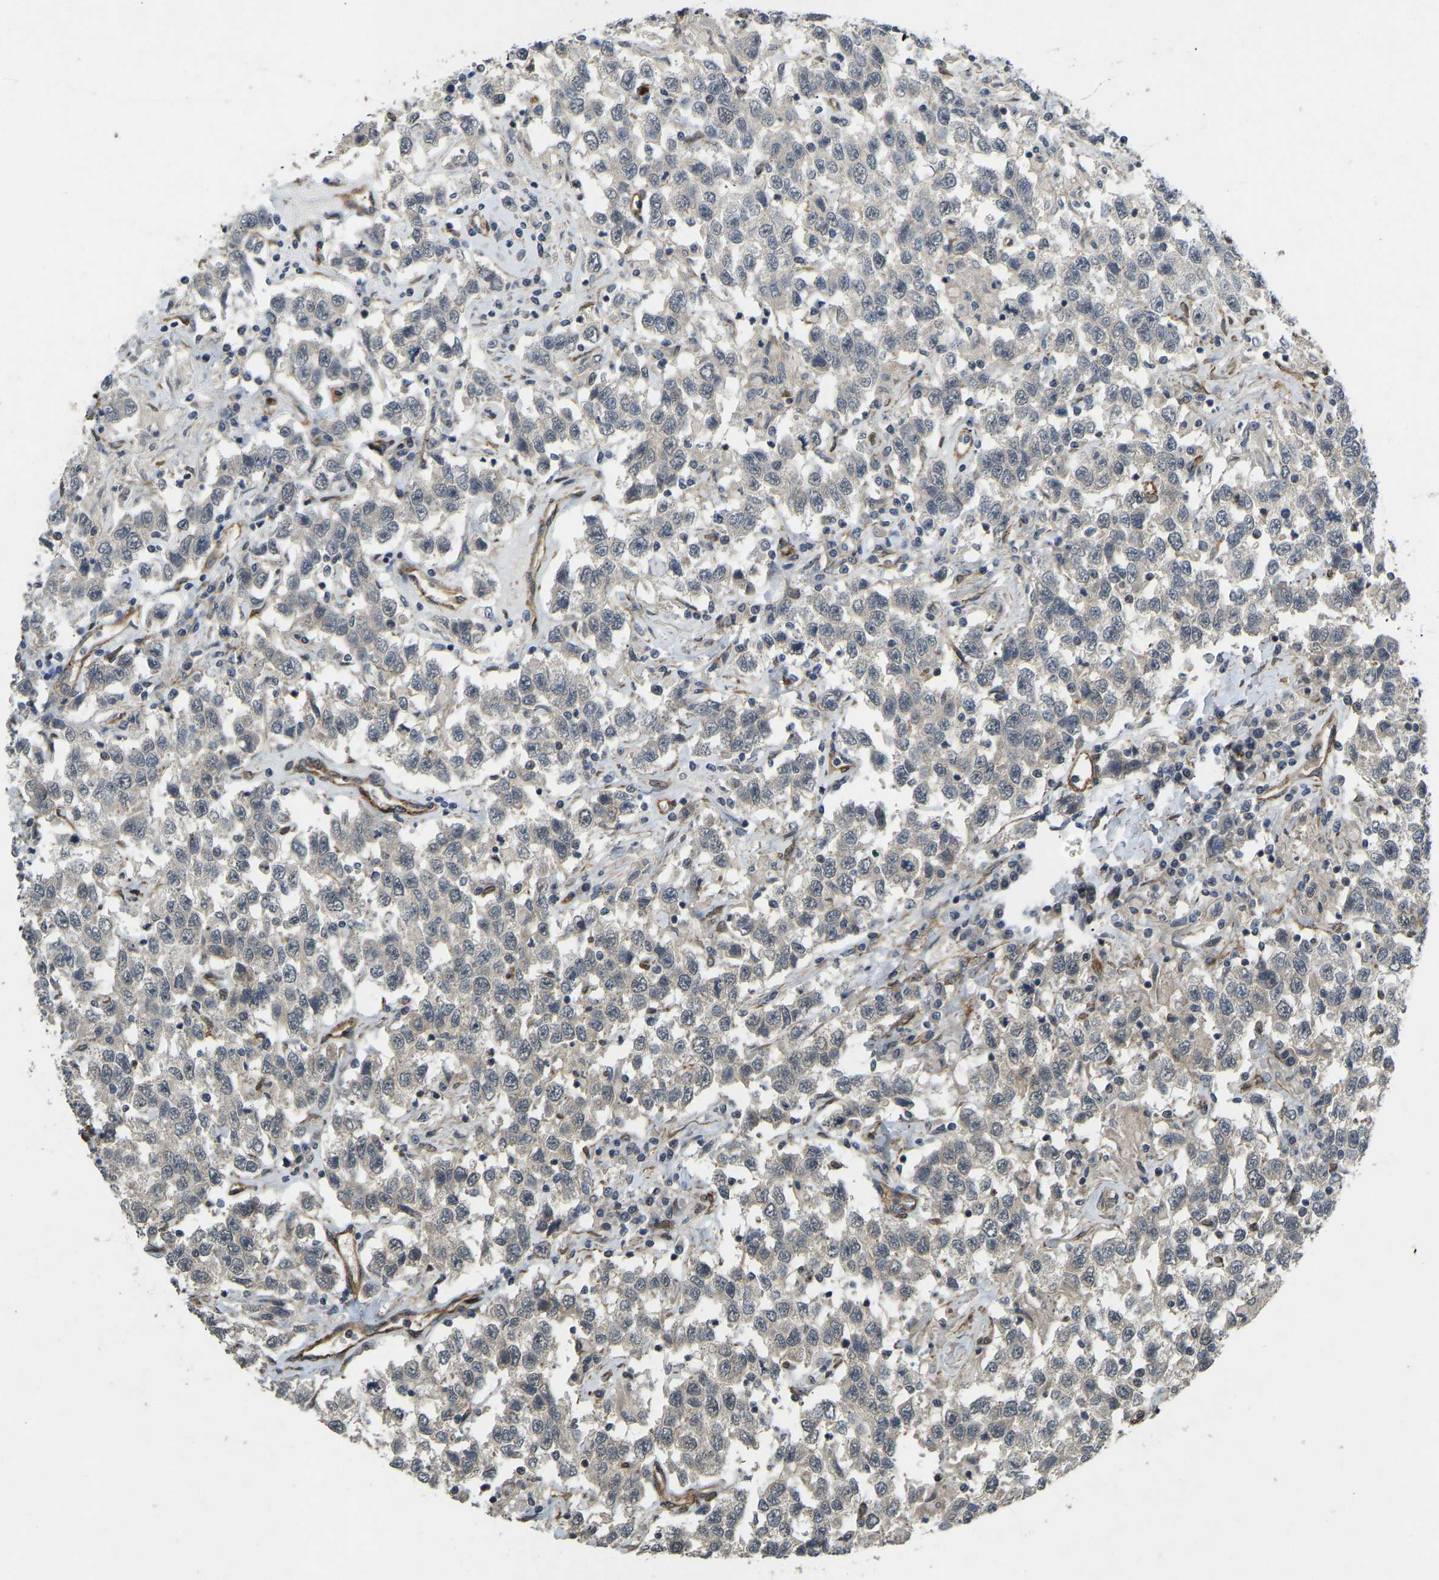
{"staining": {"intensity": "moderate", "quantity": "25%-75%", "location": "cytoplasmic/membranous"}, "tissue": "testis cancer", "cell_type": "Tumor cells", "image_type": "cancer", "snomed": [{"axis": "morphology", "description": "Seminoma, NOS"}, {"axis": "topography", "description": "Testis"}], "caption": "Seminoma (testis) stained with immunohistochemistry exhibits moderate cytoplasmic/membranous expression in approximately 25%-75% of tumor cells.", "gene": "NMB", "patient": {"sex": "male", "age": 41}}